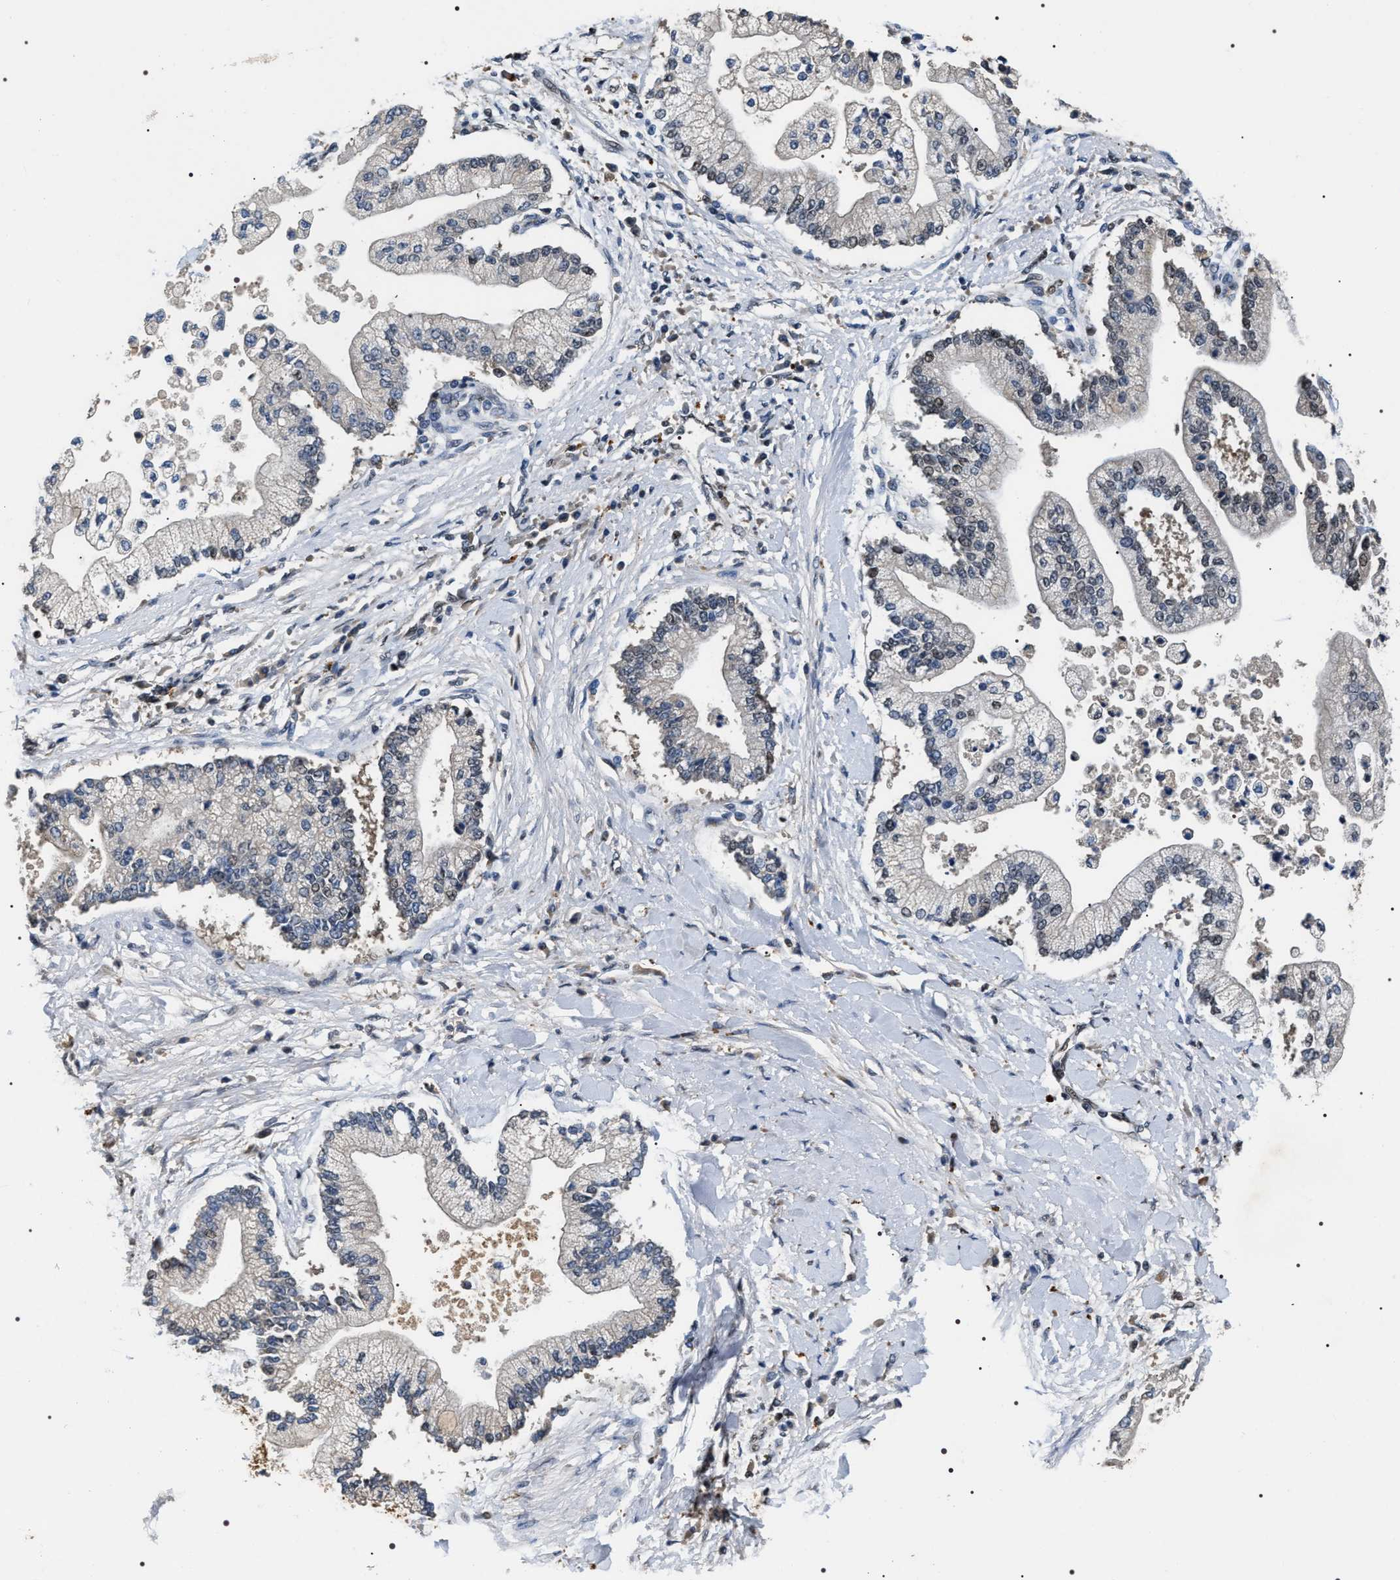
{"staining": {"intensity": "weak", "quantity": "25%-75%", "location": "nuclear"}, "tissue": "liver cancer", "cell_type": "Tumor cells", "image_type": "cancer", "snomed": [{"axis": "morphology", "description": "Cholangiocarcinoma"}, {"axis": "topography", "description": "Liver"}], "caption": "The immunohistochemical stain labels weak nuclear expression in tumor cells of liver cholangiocarcinoma tissue. (Brightfield microscopy of DAB IHC at high magnification).", "gene": "C7orf25", "patient": {"sex": "male", "age": 50}}